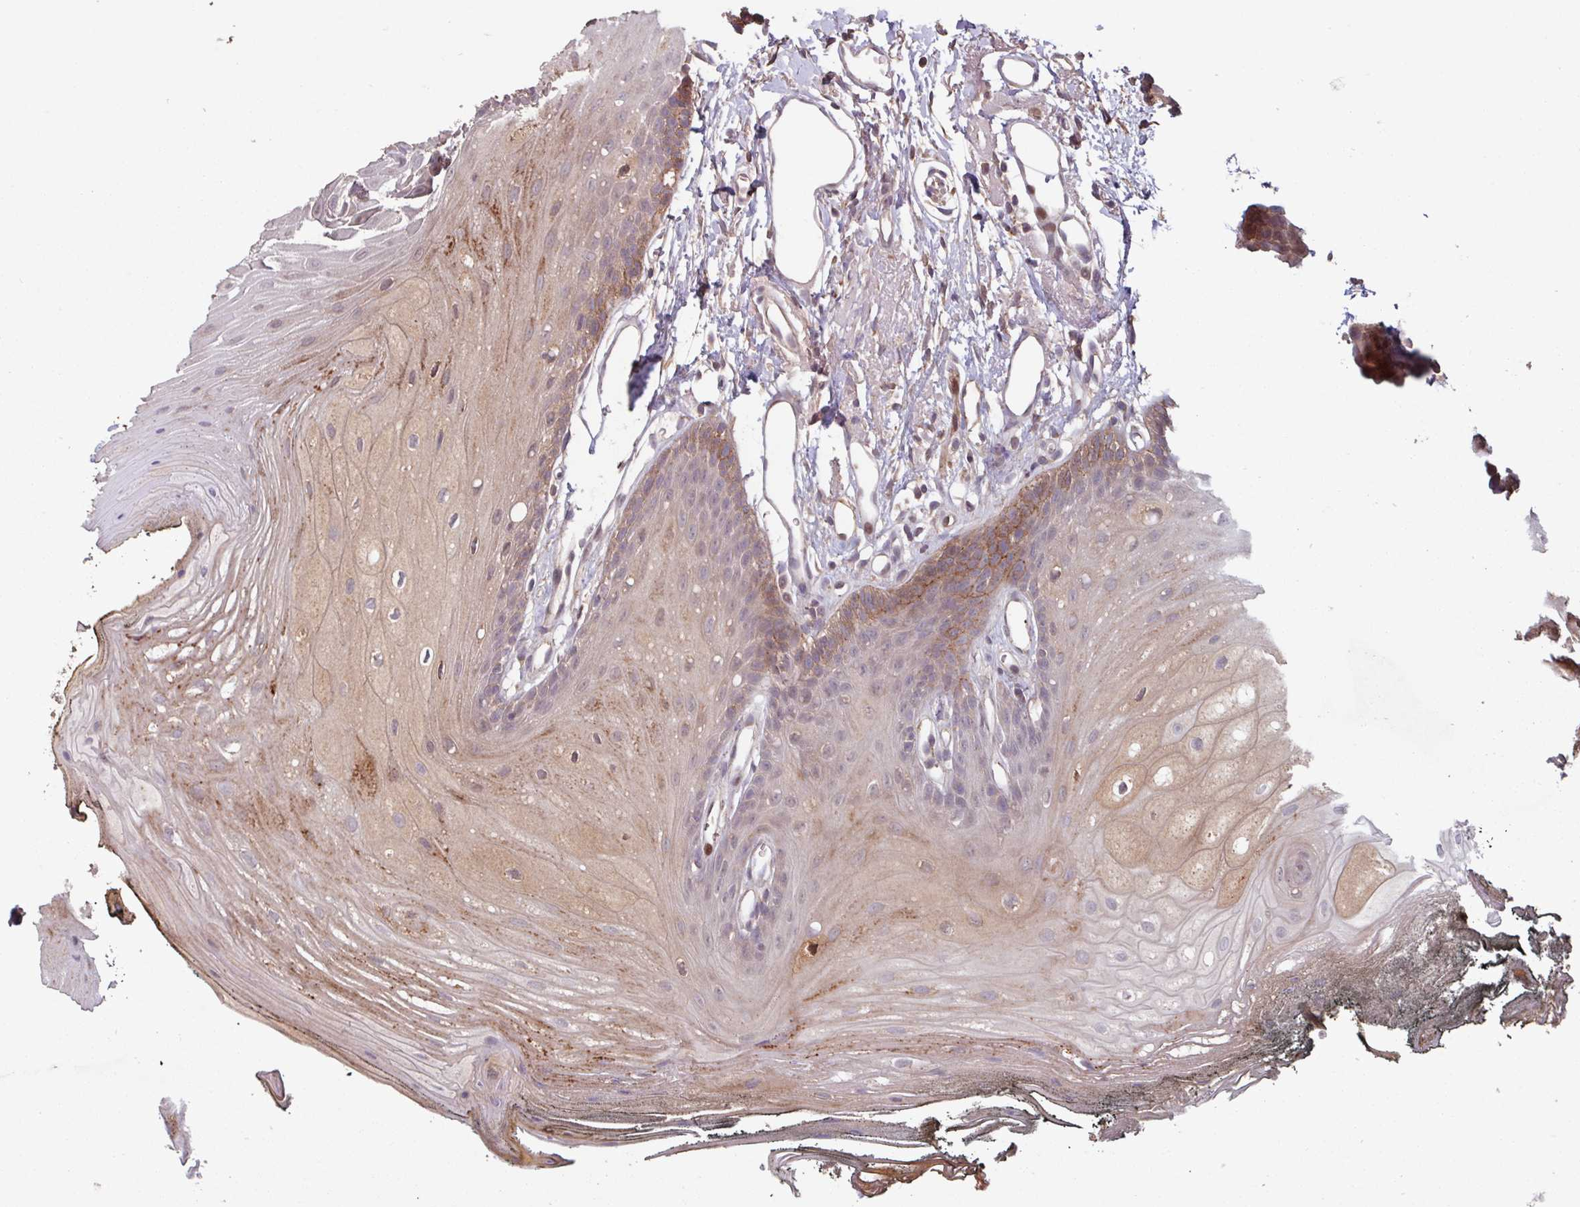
{"staining": {"intensity": "moderate", "quantity": ">75%", "location": "cytoplasmic/membranous"}, "tissue": "oral mucosa", "cell_type": "Squamous epithelial cells", "image_type": "normal", "snomed": [{"axis": "morphology", "description": "Normal tissue, NOS"}, {"axis": "morphology", "description": "Squamous cell carcinoma, NOS"}, {"axis": "topography", "description": "Oral tissue"}, {"axis": "topography", "description": "Head-Neck"}], "caption": "Oral mucosa stained for a protein (brown) demonstrates moderate cytoplasmic/membranous positive staining in about >75% of squamous epithelial cells.", "gene": "TMEM88", "patient": {"sex": "female", "age": 81}}